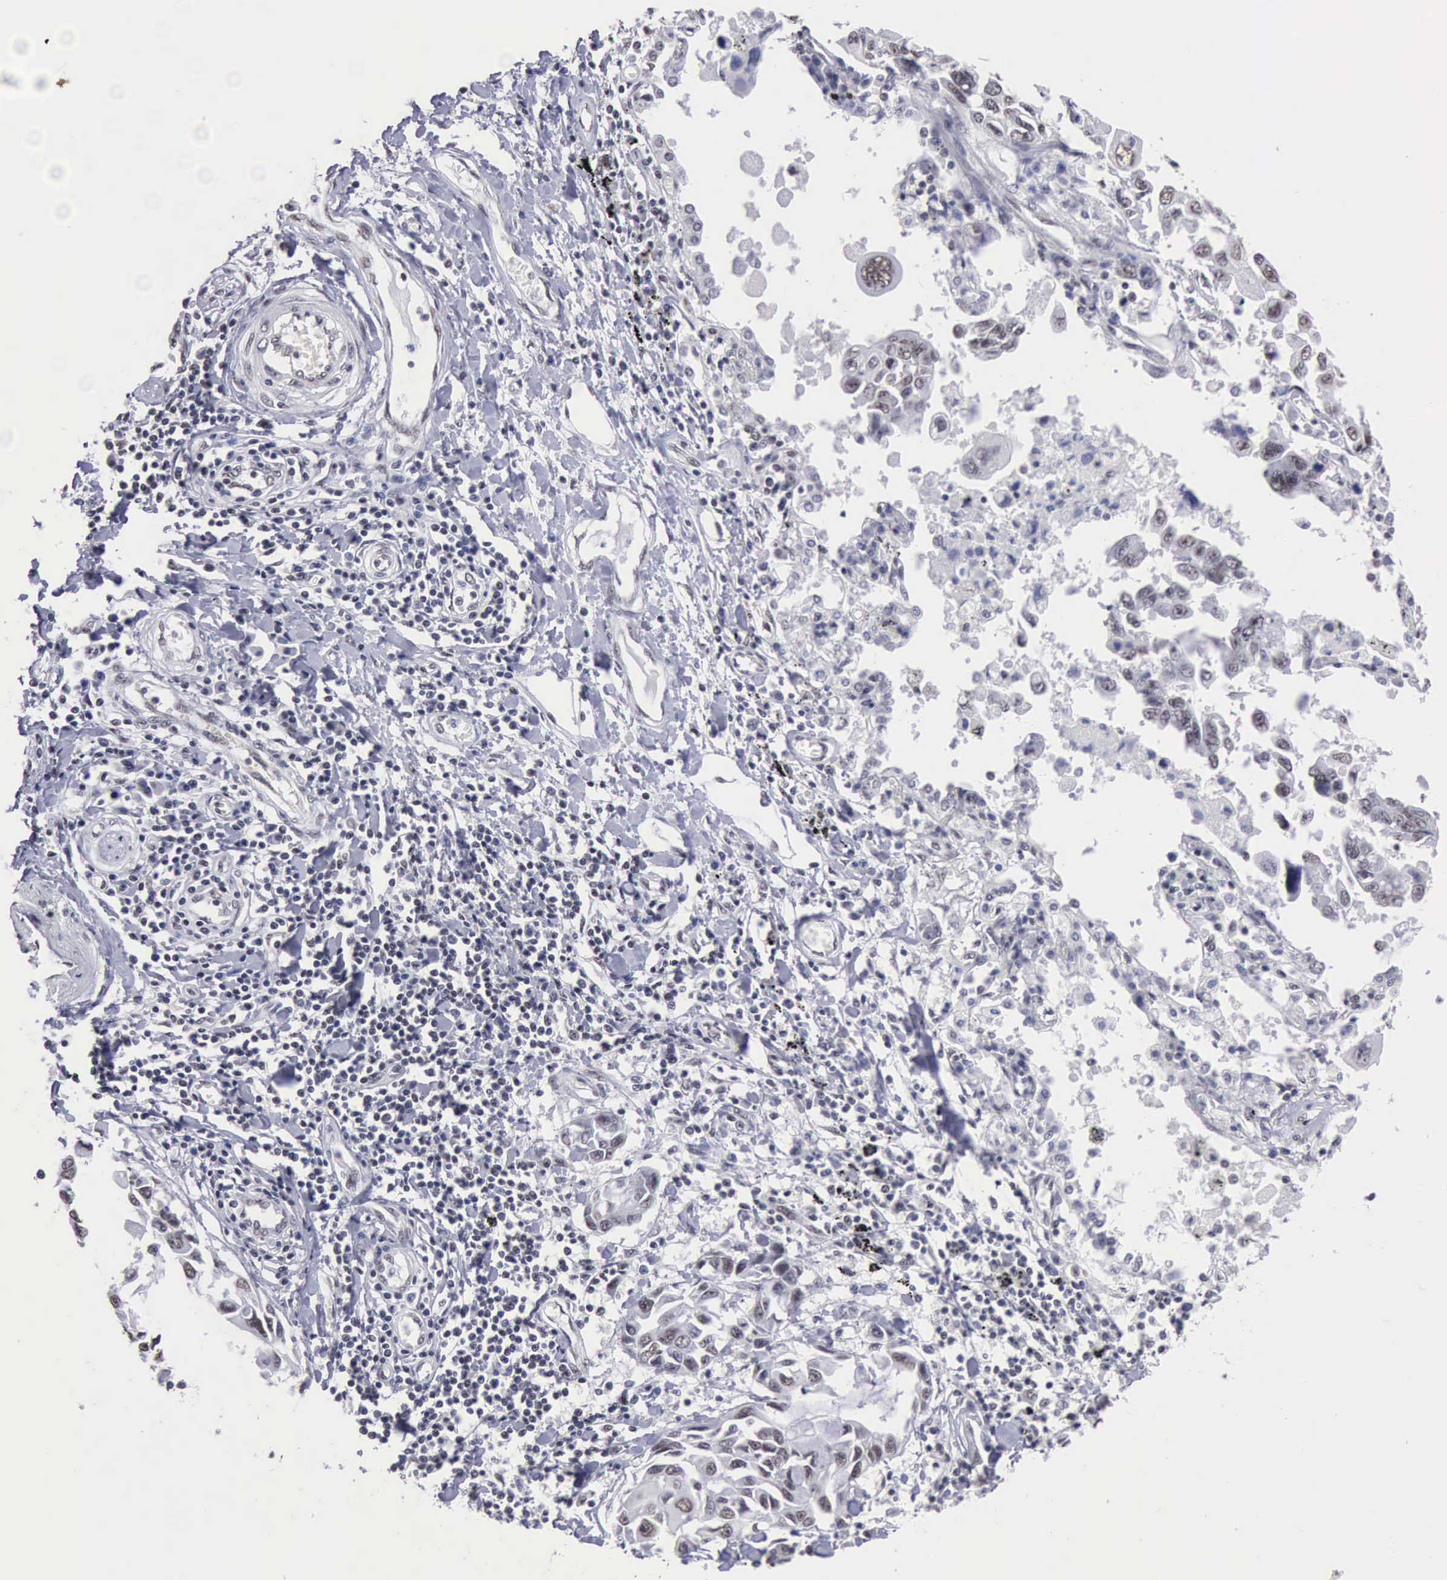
{"staining": {"intensity": "weak", "quantity": "<25%", "location": "nuclear"}, "tissue": "lung cancer", "cell_type": "Tumor cells", "image_type": "cancer", "snomed": [{"axis": "morphology", "description": "Adenocarcinoma, NOS"}, {"axis": "topography", "description": "Lung"}], "caption": "Immunohistochemical staining of lung cancer demonstrates no significant staining in tumor cells.", "gene": "TAF1", "patient": {"sex": "male", "age": 64}}